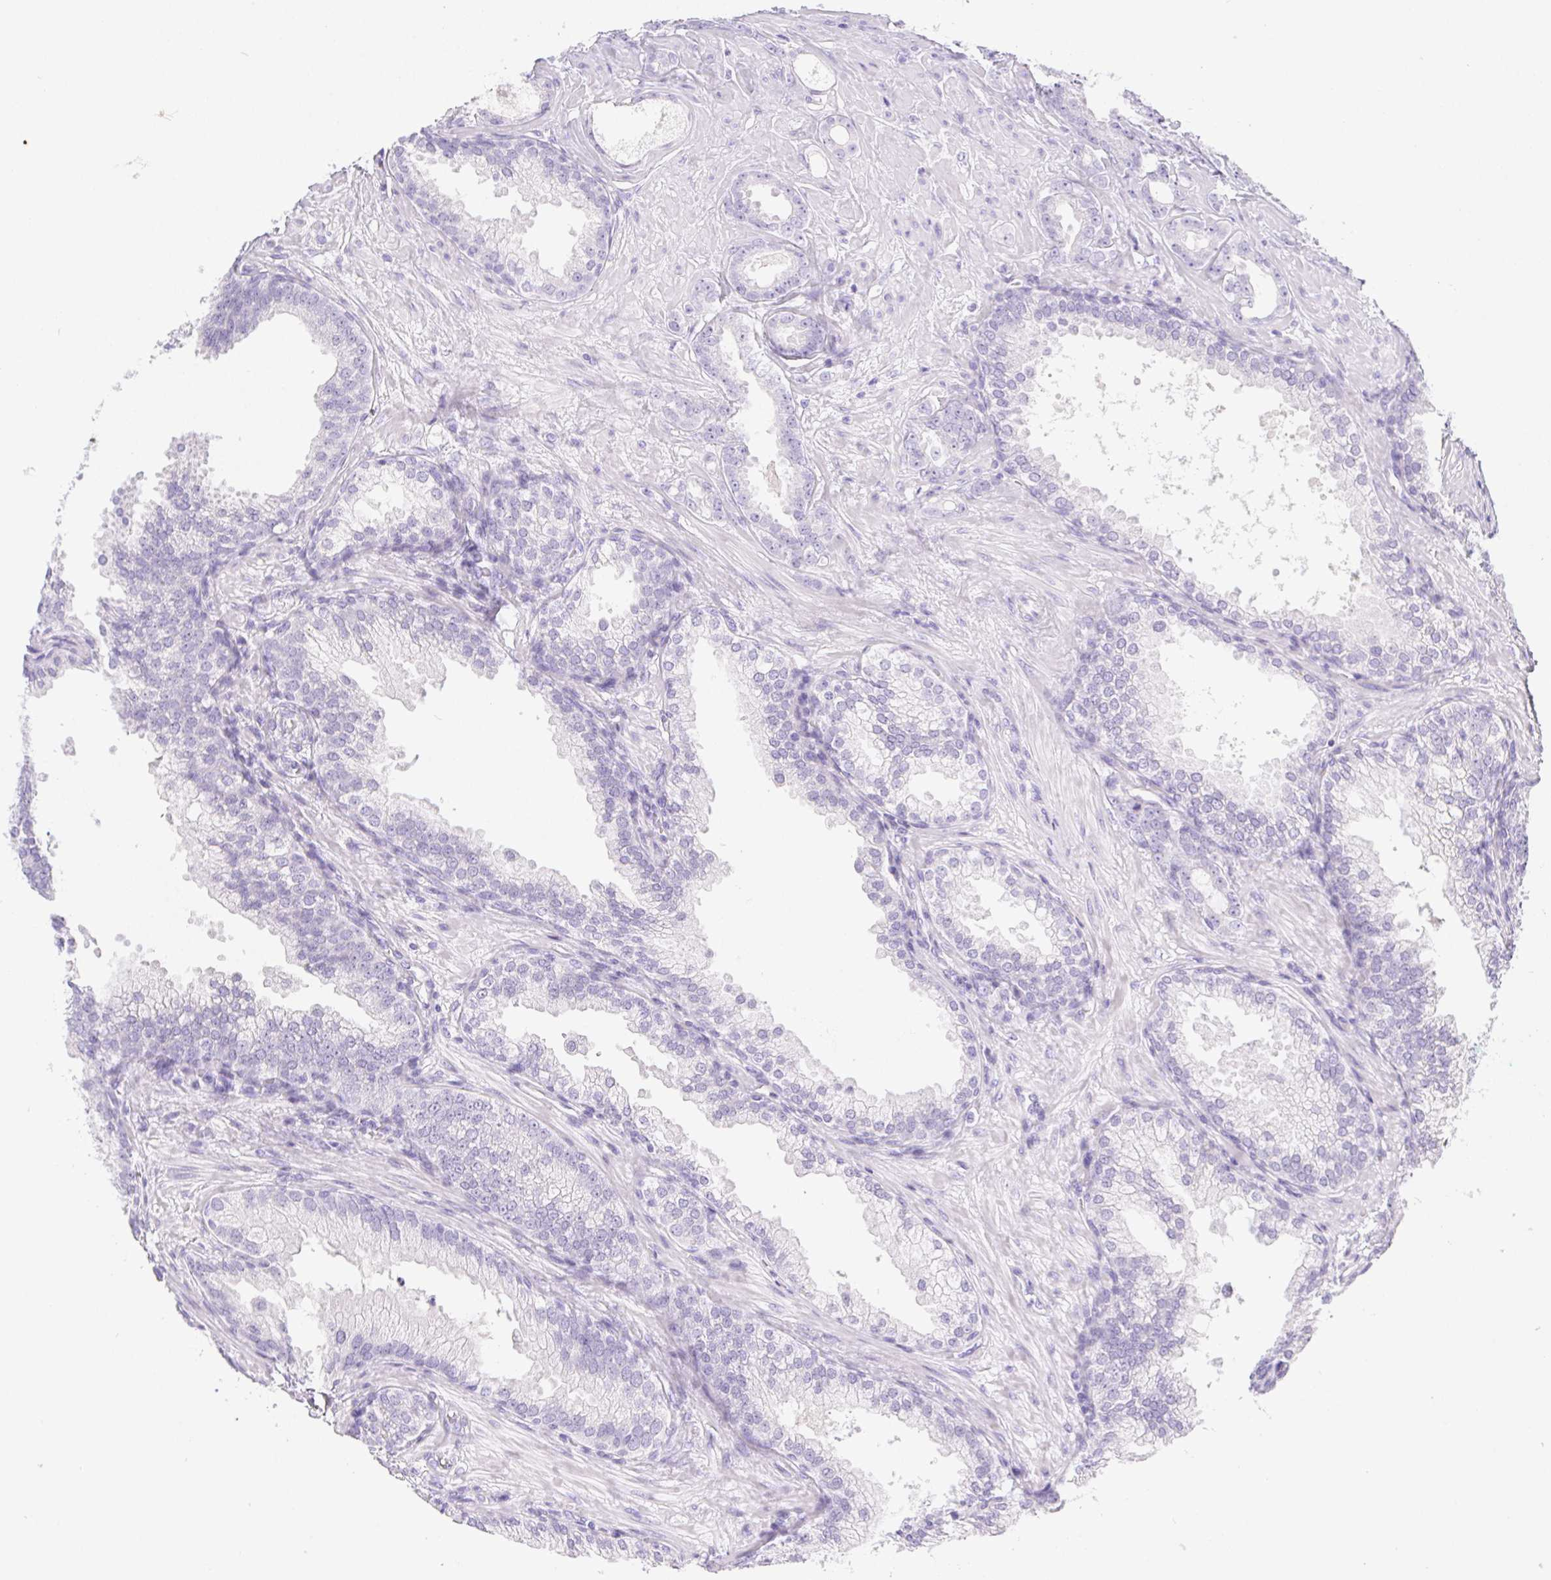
{"staining": {"intensity": "negative", "quantity": "none", "location": "none"}, "tissue": "prostate cancer", "cell_type": "Tumor cells", "image_type": "cancer", "snomed": [{"axis": "morphology", "description": "Adenocarcinoma, Low grade"}, {"axis": "topography", "description": "Prostate"}], "caption": "Histopathology image shows no protein staining in tumor cells of prostate adenocarcinoma (low-grade) tissue.", "gene": "PNLIP", "patient": {"sex": "male", "age": 65}}